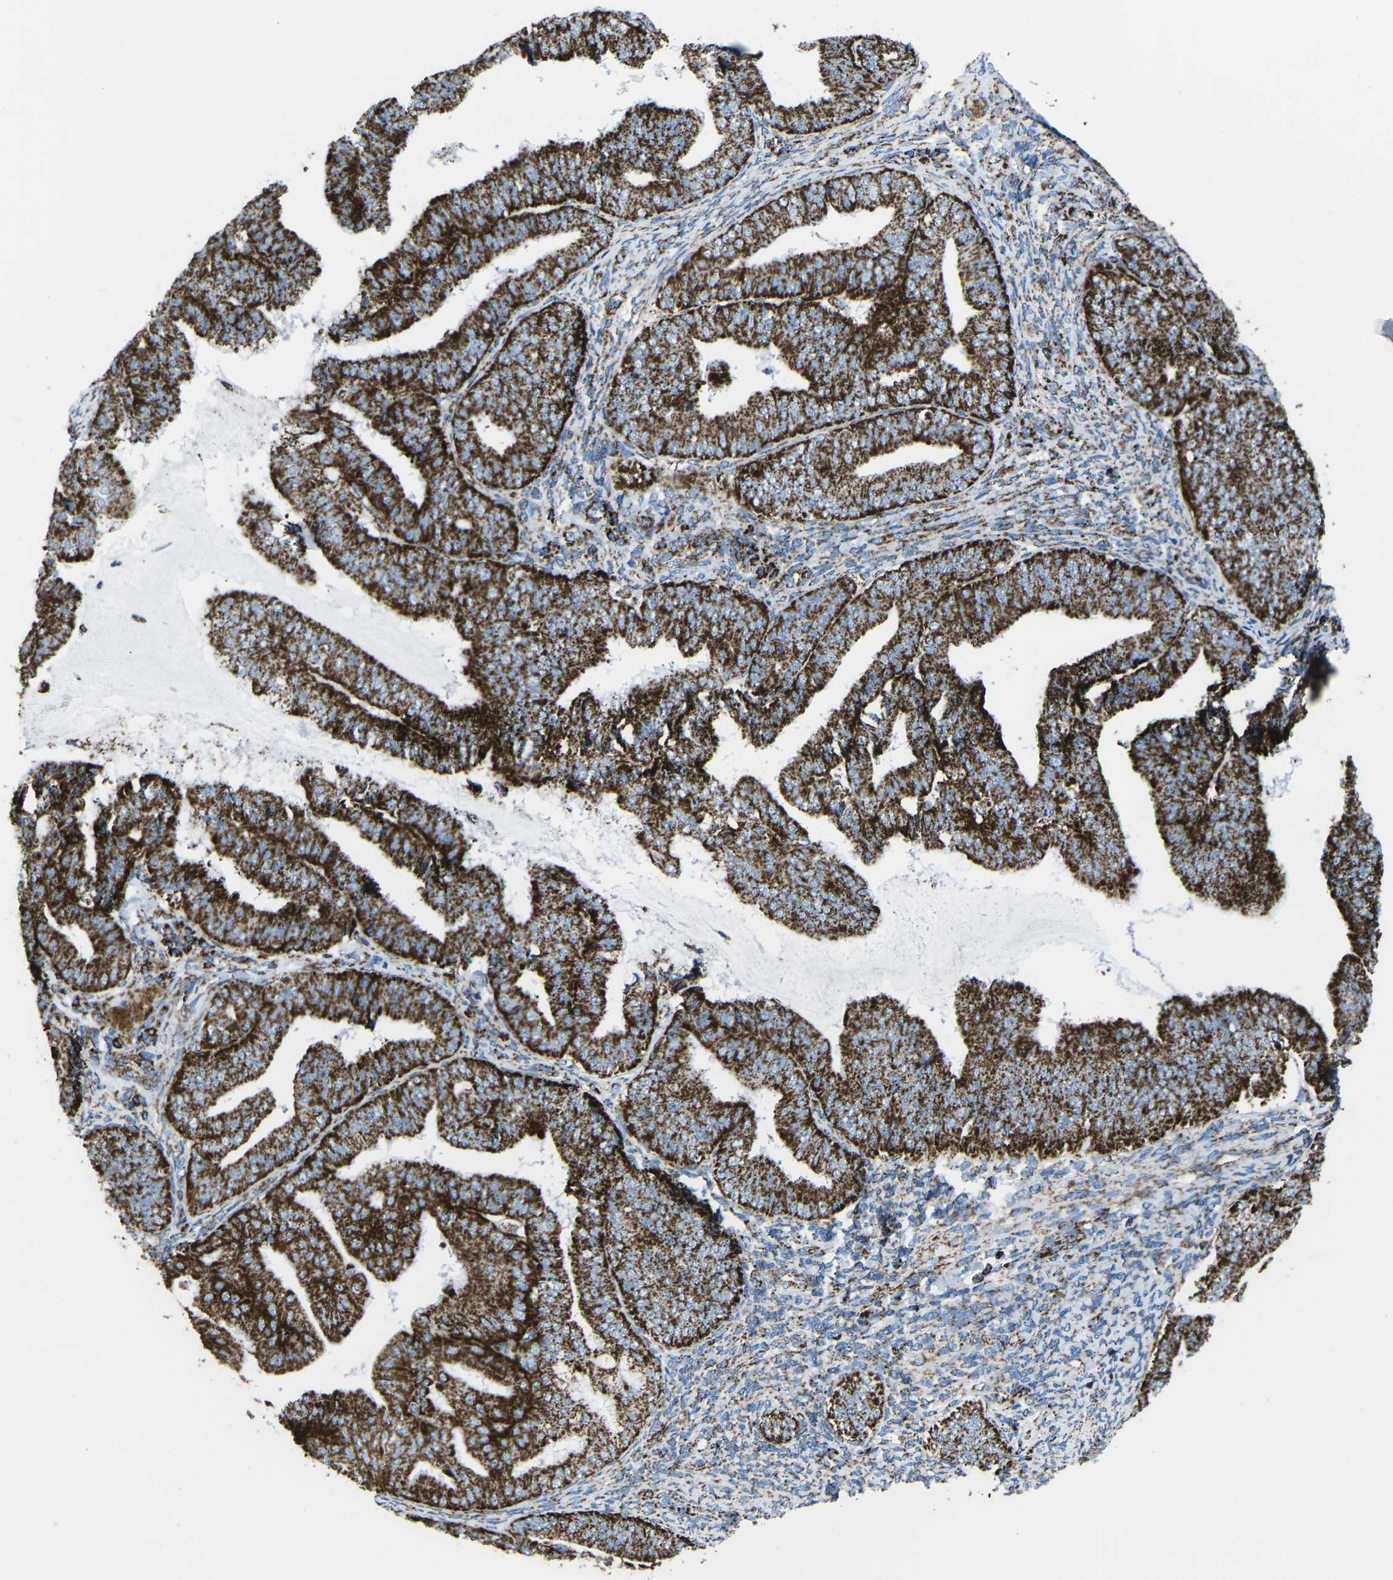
{"staining": {"intensity": "strong", "quantity": ">75%", "location": "cytoplasmic/membranous"}, "tissue": "endometrial cancer", "cell_type": "Tumor cells", "image_type": "cancer", "snomed": [{"axis": "morphology", "description": "Adenocarcinoma, NOS"}, {"axis": "topography", "description": "Endometrium"}], "caption": "Immunohistochemical staining of human endometrial adenocarcinoma shows strong cytoplasmic/membranous protein expression in approximately >75% of tumor cells.", "gene": "MT-CO2", "patient": {"sex": "female", "age": 63}}